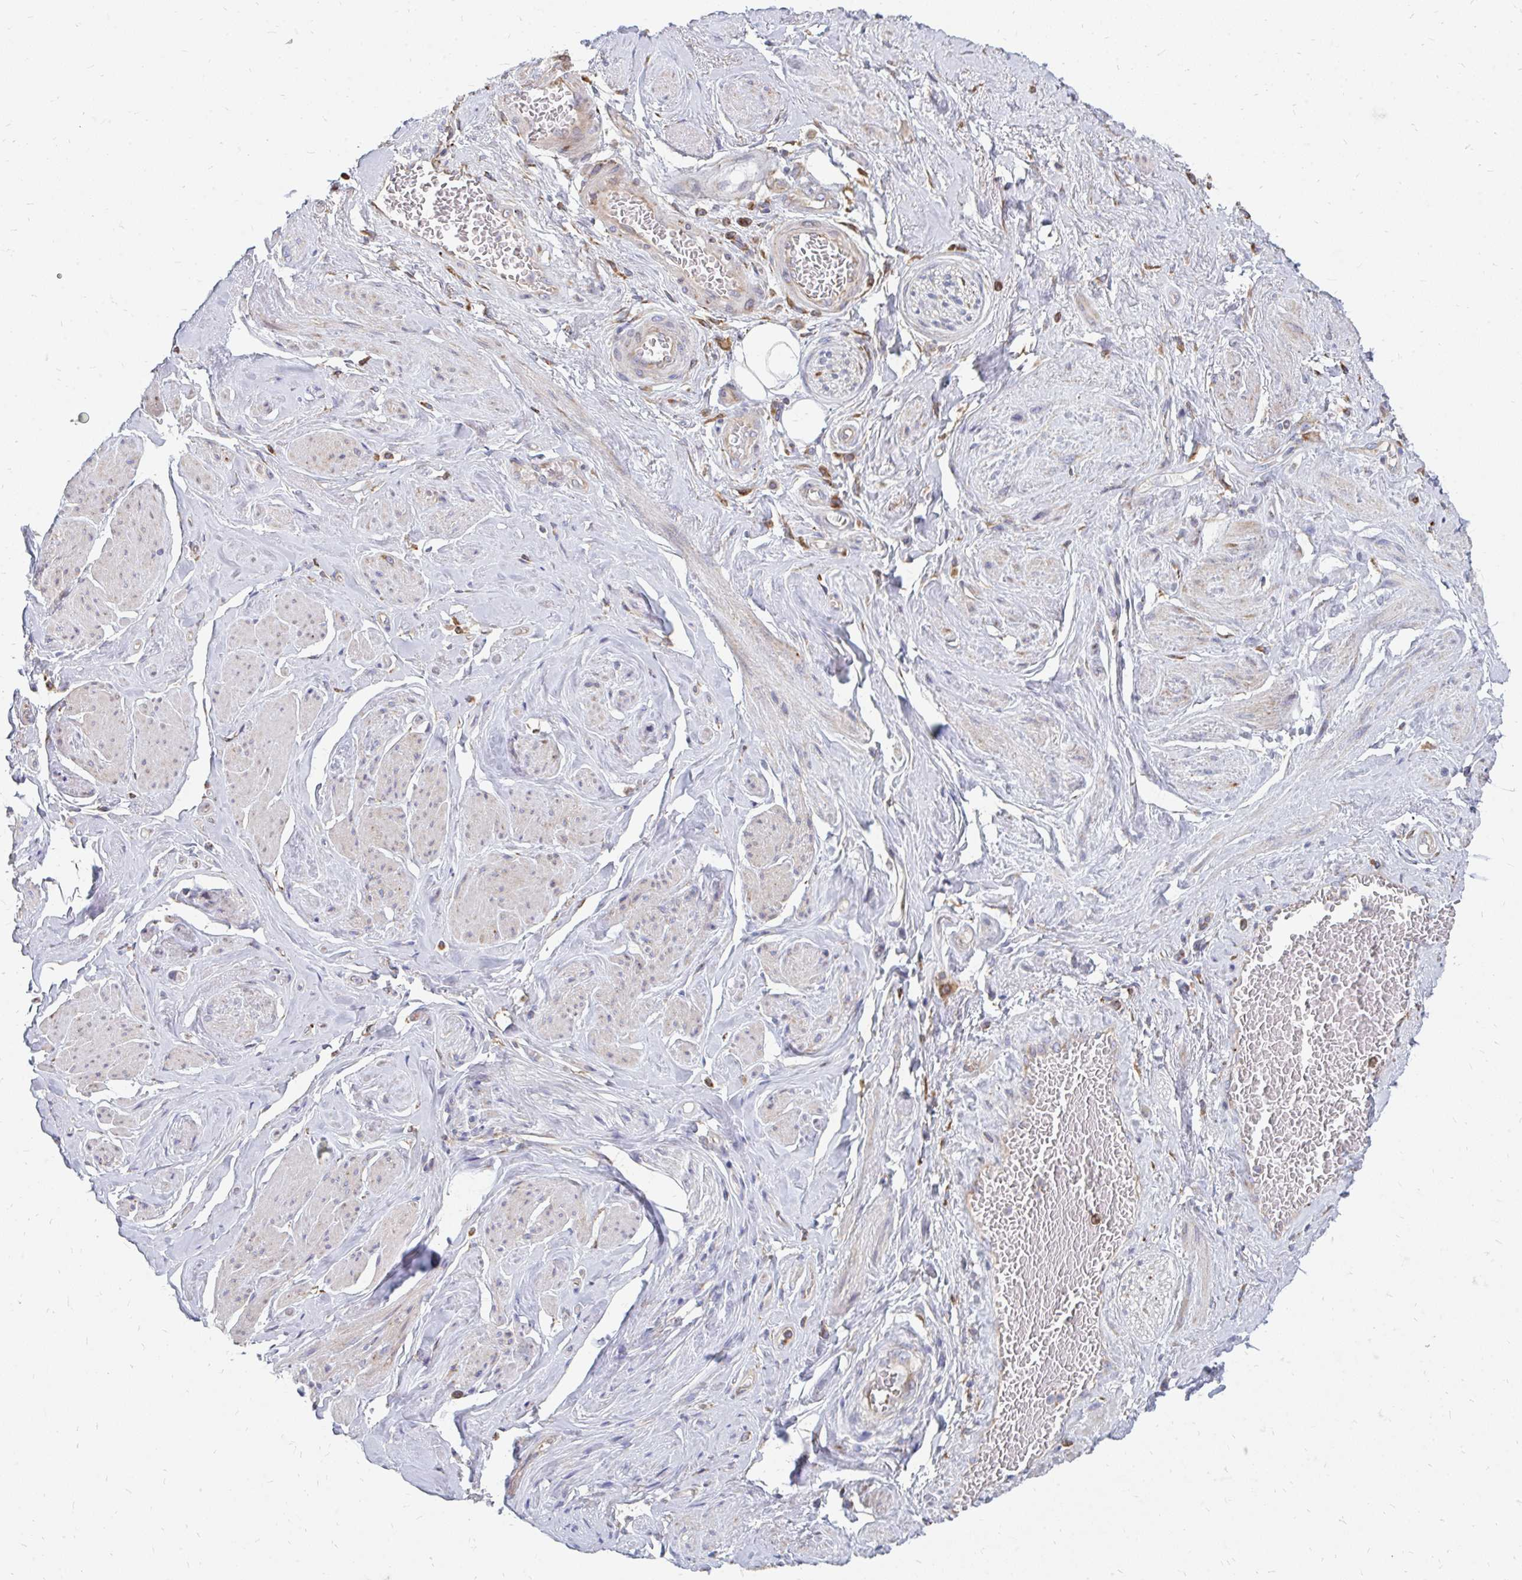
{"staining": {"intensity": "moderate", "quantity": "<25%", "location": "cytoplasmic/membranous"}, "tissue": "adipose tissue", "cell_type": "Adipocytes", "image_type": "normal", "snomed": [{"axis": "morphology", "description": "Normal tissue, NOS"}, {"axis": "topography", "description": "Vagina"}, {"axis": "topography", "description": "Peripheral nerve tissue"}], "caption": "A brown stain shows moderate cytoplasmic/membranous expression of a protein in adipocytes of normal adipose tissue. Using DAB (3,3'-diaminobenzidine) (brown) and hematoxylin (blue) stains, captured at high magnification using brightfield microscopy.", "gene": "PPP1R13L", "patient": {"sex": "female", "age": 71}}